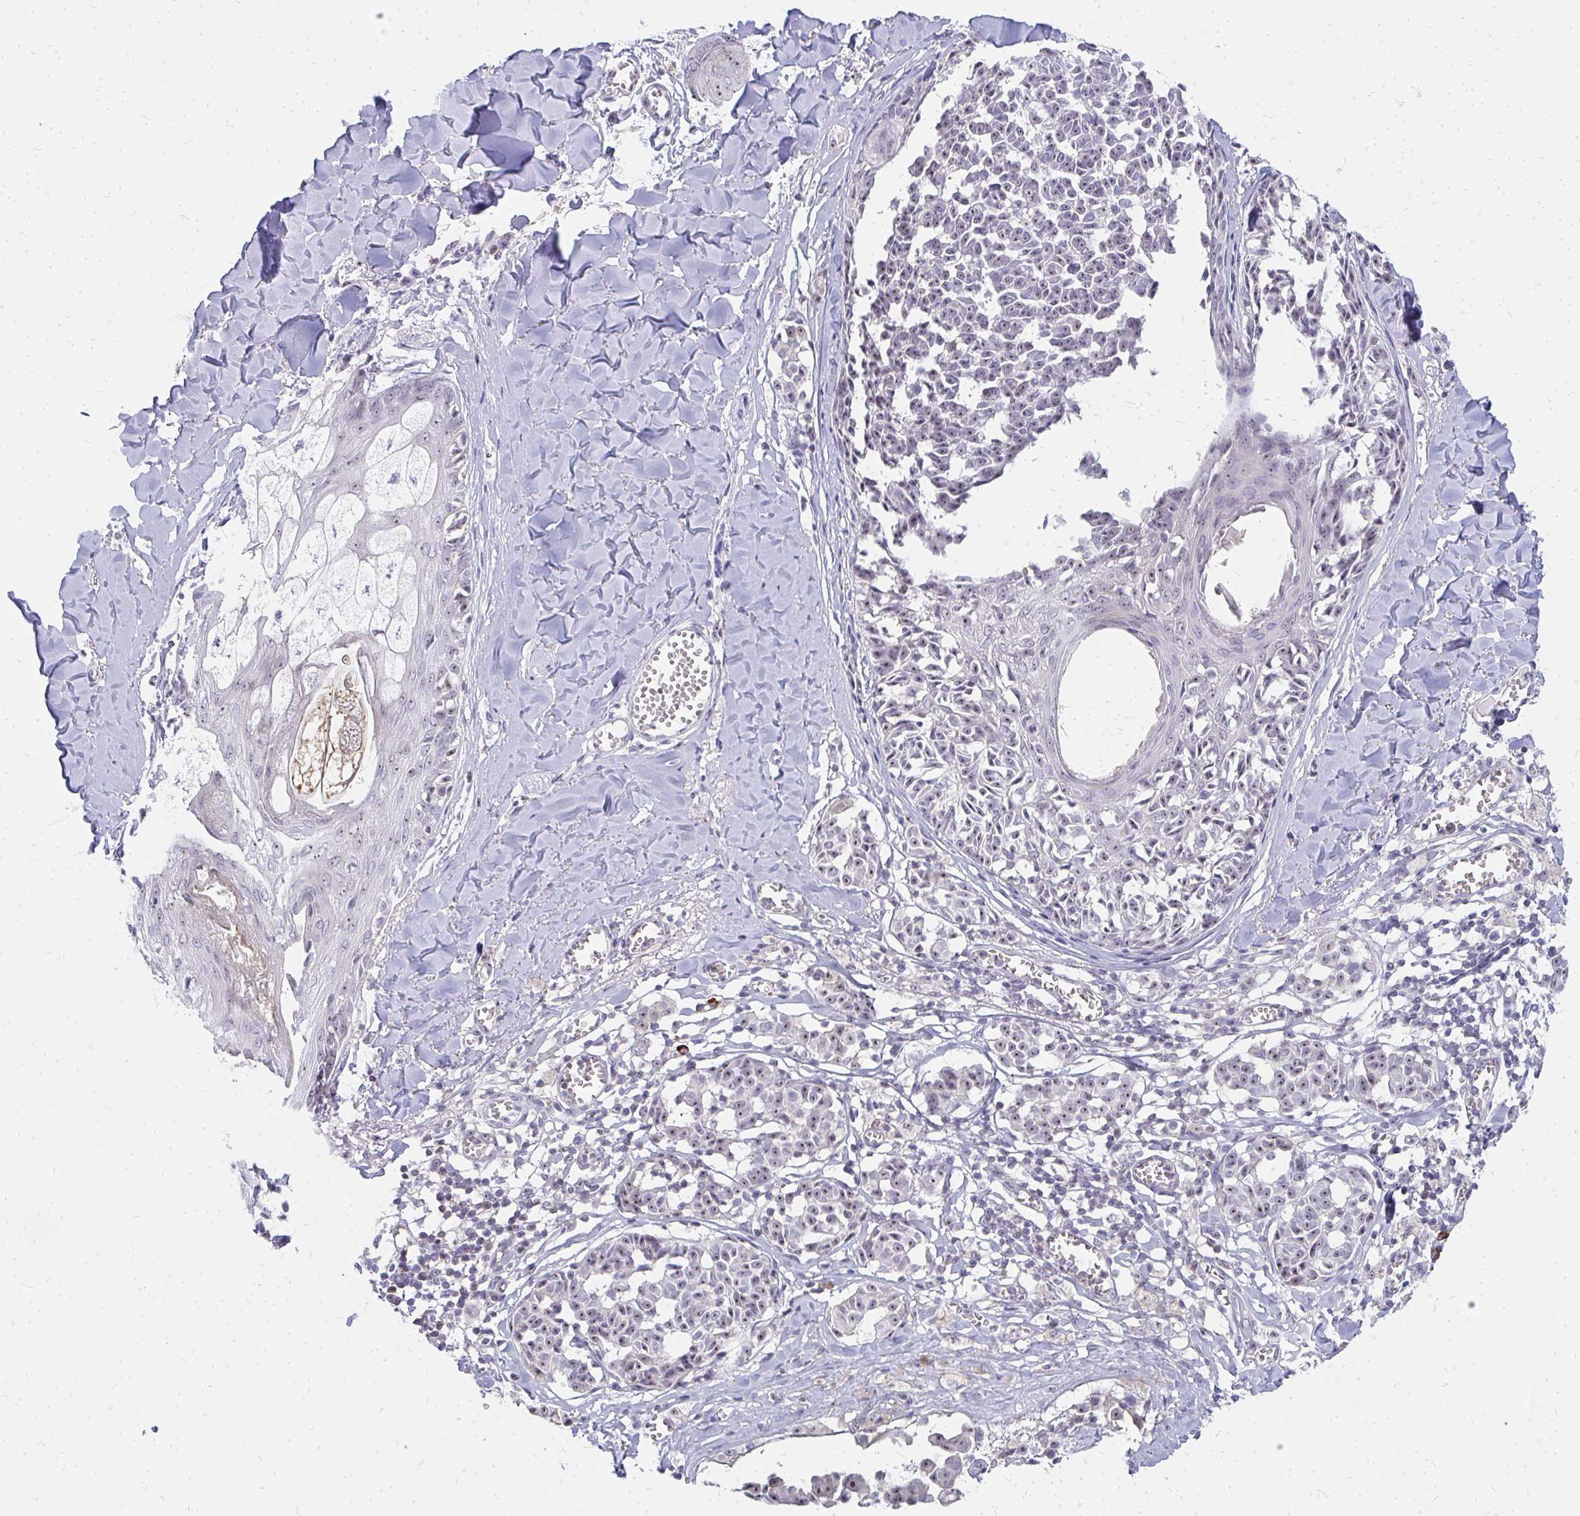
{"staining": {"intensity": "weak", "quantity": ">75%", "location": "nuclear"}, "tissue": "melanoma", "cell_type": "Tumor cells", "image_type": "cancer", "snomed": [{"axis": "morphology", "description": "Malignant melanoma, NOS"}, {"axis": "topography", "description": "Skin"}], "caption": "This micrograph displays IHC staining of human malignant melanoma, with low weak nuclear positivity in about >75% of tumor cells.", "gene": "FAM9A", "patient": {"sex": "female", "age": 43}}